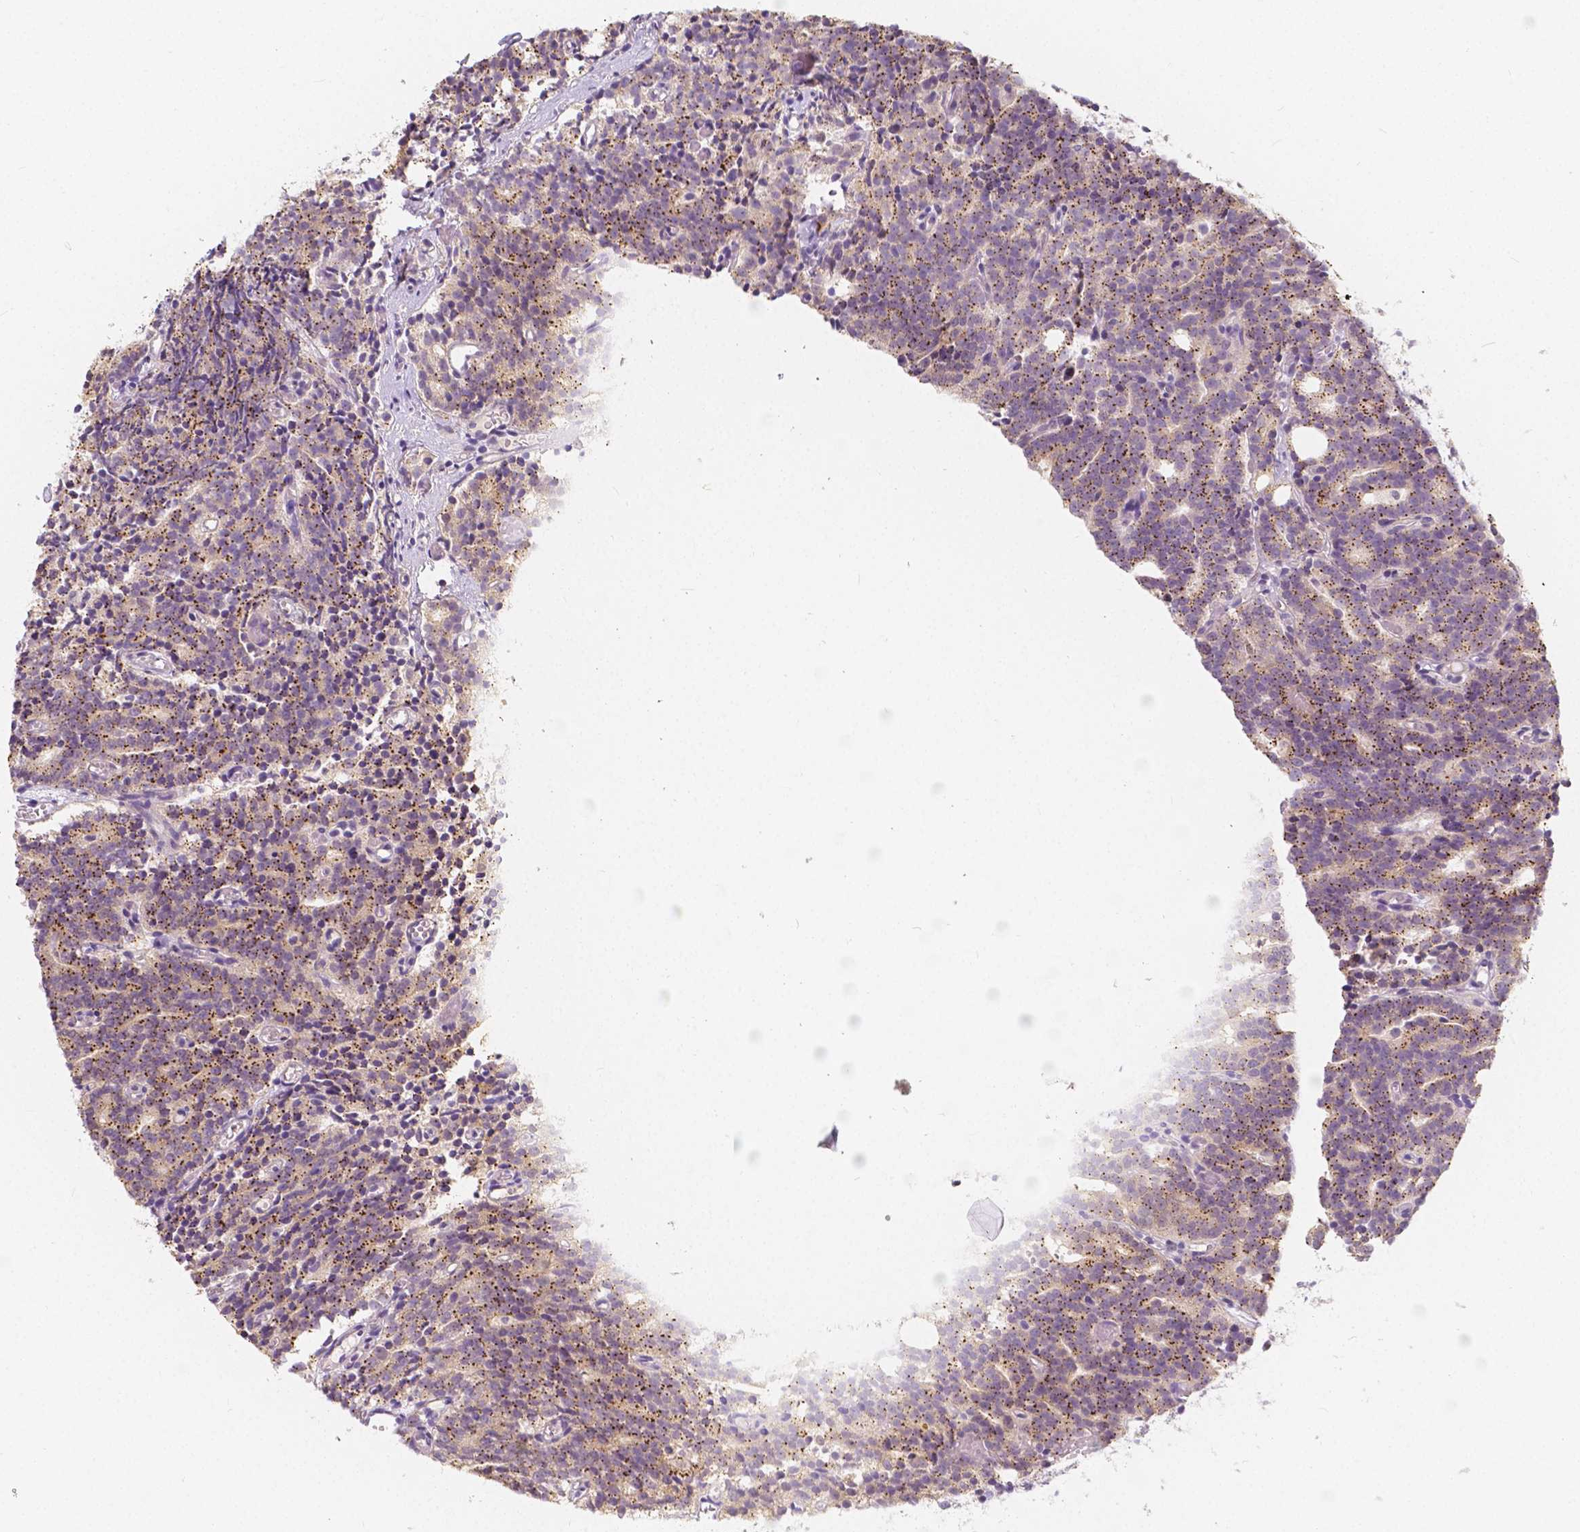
{"staining": {"intensity": "moderate", "quantity": ">75%", "location": "cytoplasmic/membranous"}, "tissue": "prostate cancer", "cell_type": "Tumor cells", "image_type": "cancer", "snomed": [{"axis": "morphology", "description": "Adenocarcinoma, High grade"}, {"axis": "topography", "description": "Prostate"}], "caption": "A high-resolution photomicrograph shows IHC staining of prostate cancer, which shows moderate cytoplasmic/membranous expression in approximately >75% of tumor cells. The staining was performed using DAB (3,3'-diaminobenzidine) to visualize the protein expression in brown, while the nuclei were stained in blue with hematoxylin (Magnification: 20x).", "gene": "RNF186", "patient": {"sex": "male", "age": 53}}